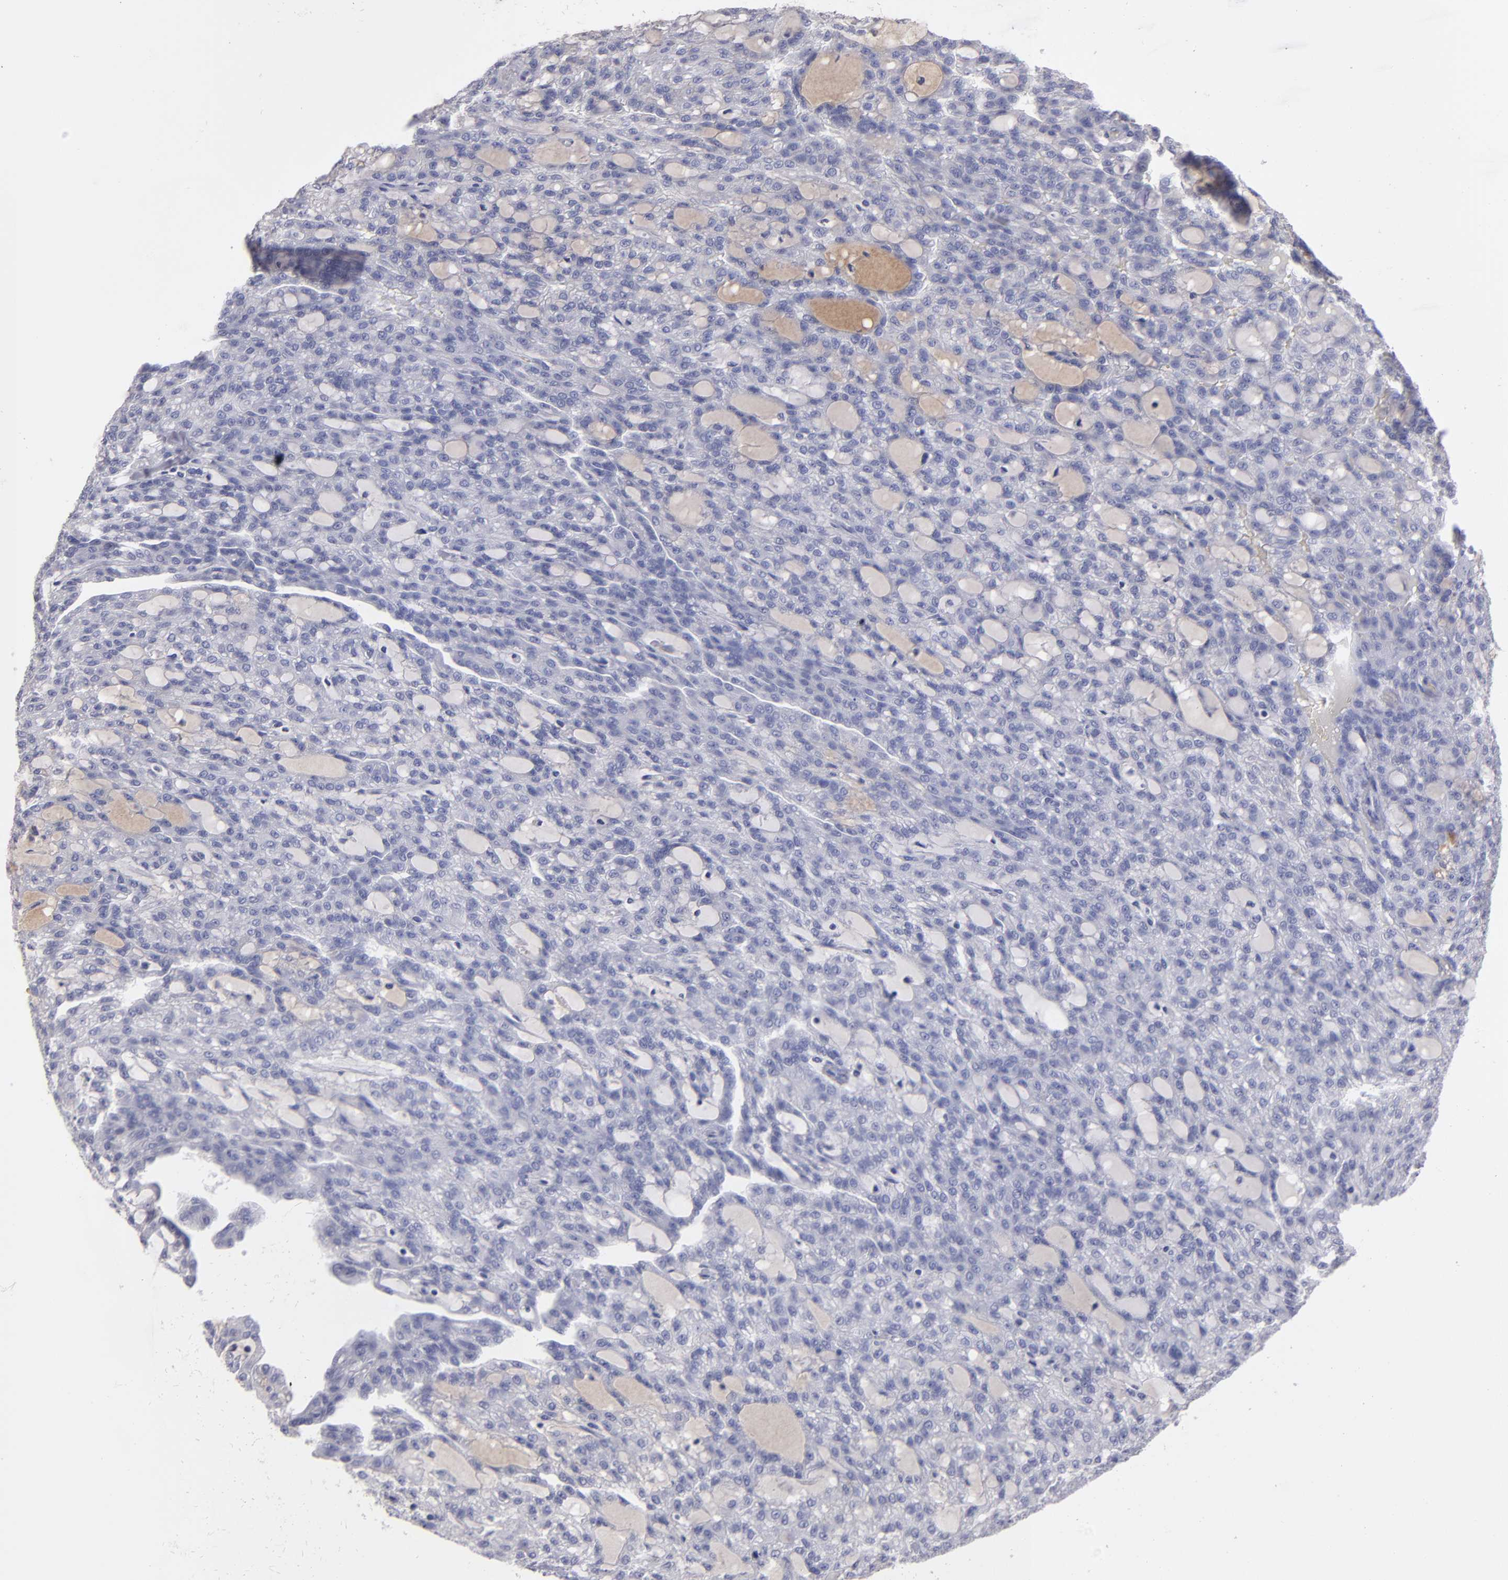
{"staining": {"intensity": "negative", "quantity": "none", "location": "none"}, "tissue": "renal cancer", "cell_type": "Tumor cells", "image_type": "cancer", "snomed": [{"axis": "morphology", "description": "Adenocarcinoma, NOS"}, {"axis": "topography", "description": "Kidney"}], "caption": "This is a micrograph of immunohistochemistry staining of renal cancer, which shows no positivity in tumor cells. (Immunohistochemistry, brightfield microscopy, high magnification).", "gene": "FBLN1", "patient": {"sex": "male", "age": 63}}